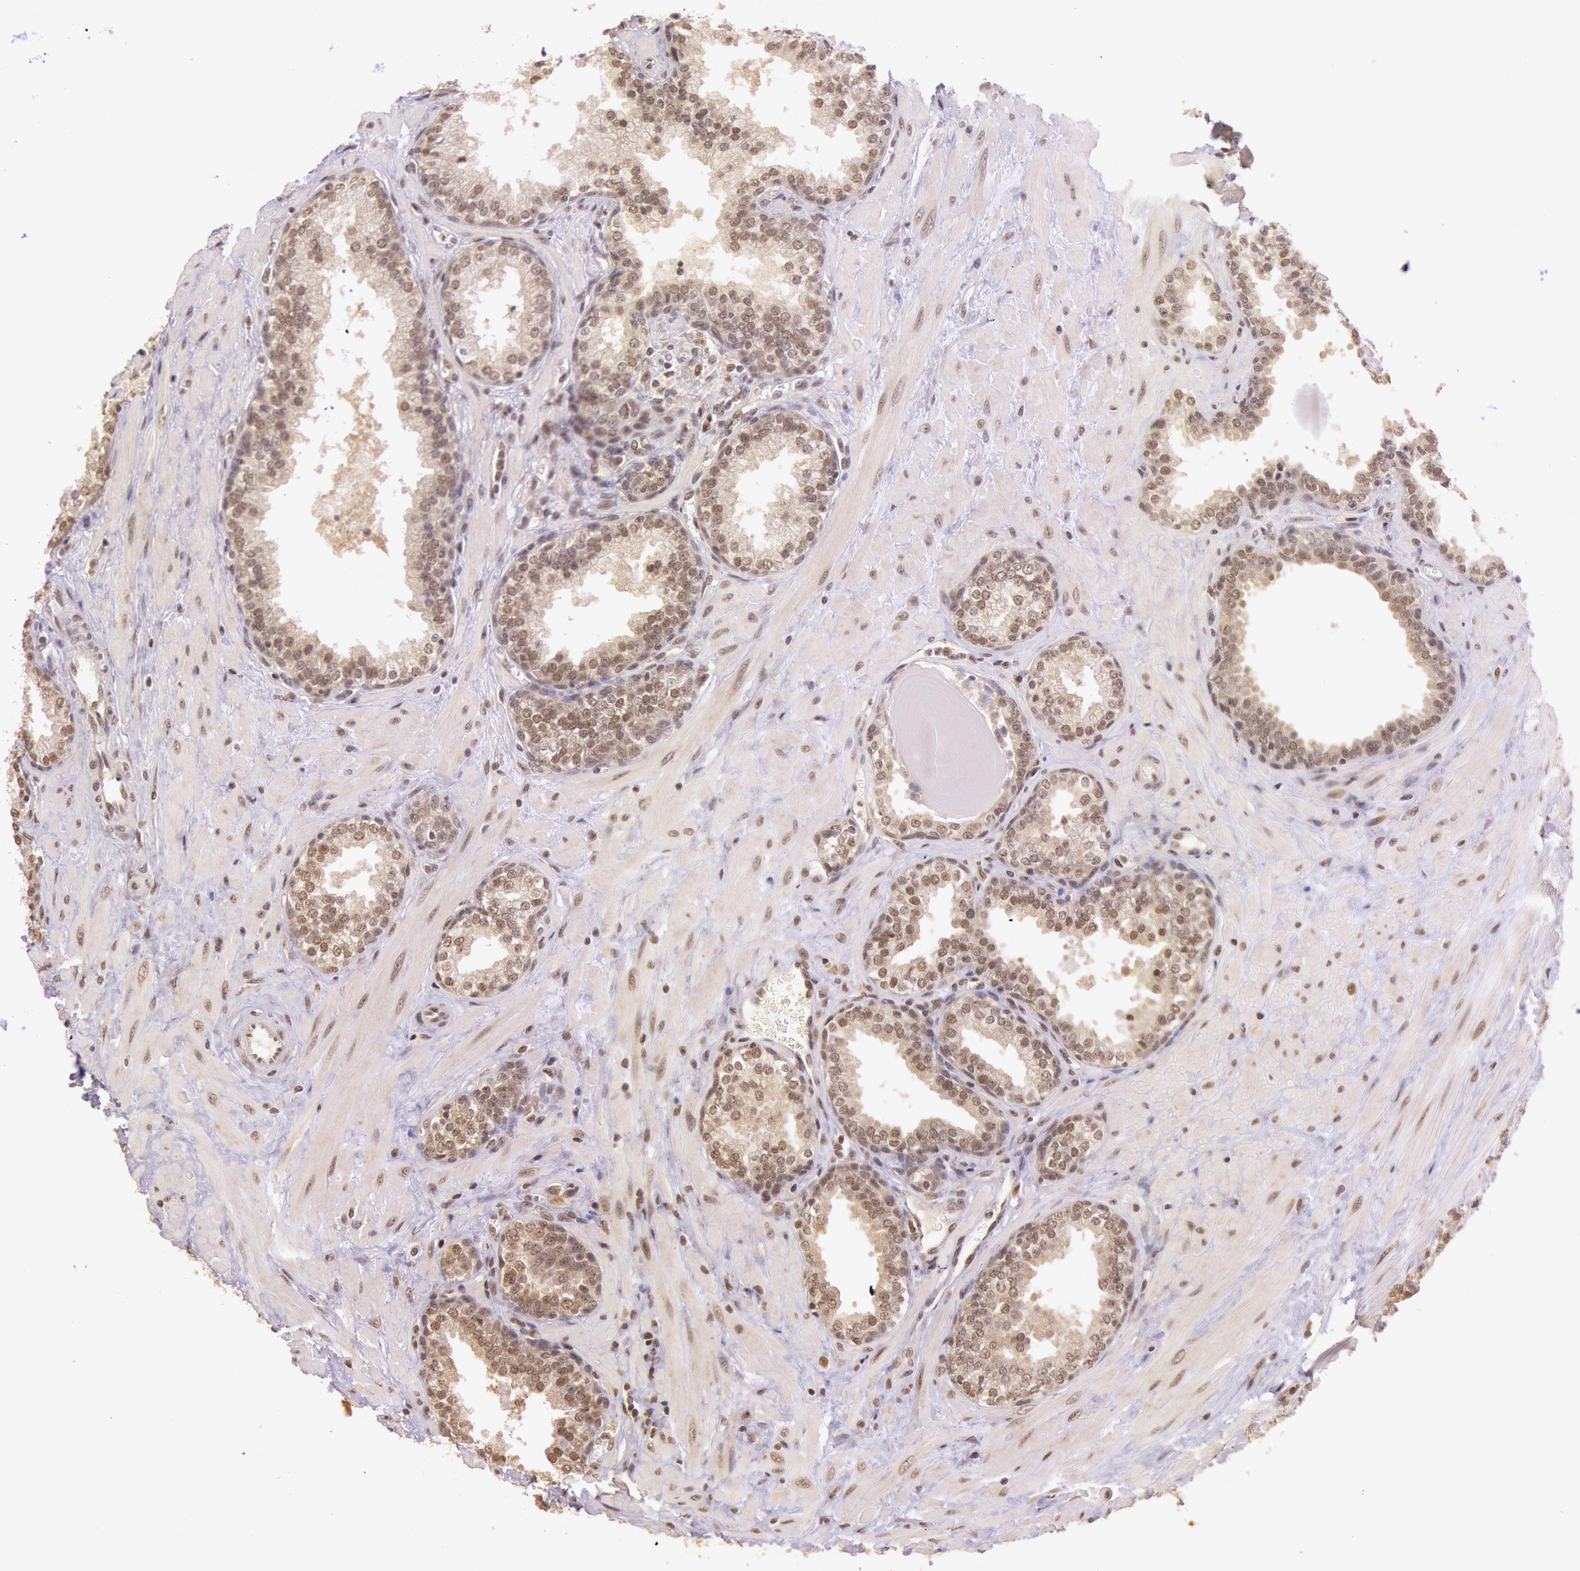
{"staining": {"intensity": "moderate", "quantity": ">75%", "location": "cytoplasmic/membranous"}, "tissue": "prostate", "cell_type": "Glandular cells", "image_type": "normal", "snomed": [{"axis": "morphology", "description": "Normal tissue, NOS"}, {"axis": "topography", "description": "Prostate"}], "caption": "Protein staining reveals moderate cytoplasmic/membranous staining in approximately >75% of glandular cells in unremarkable prostate. (DAB IHC, brown staining for protein, blue staining for nuclei).", "gene": "RTL10", "patient": {"sex": "male", "age": 51}}